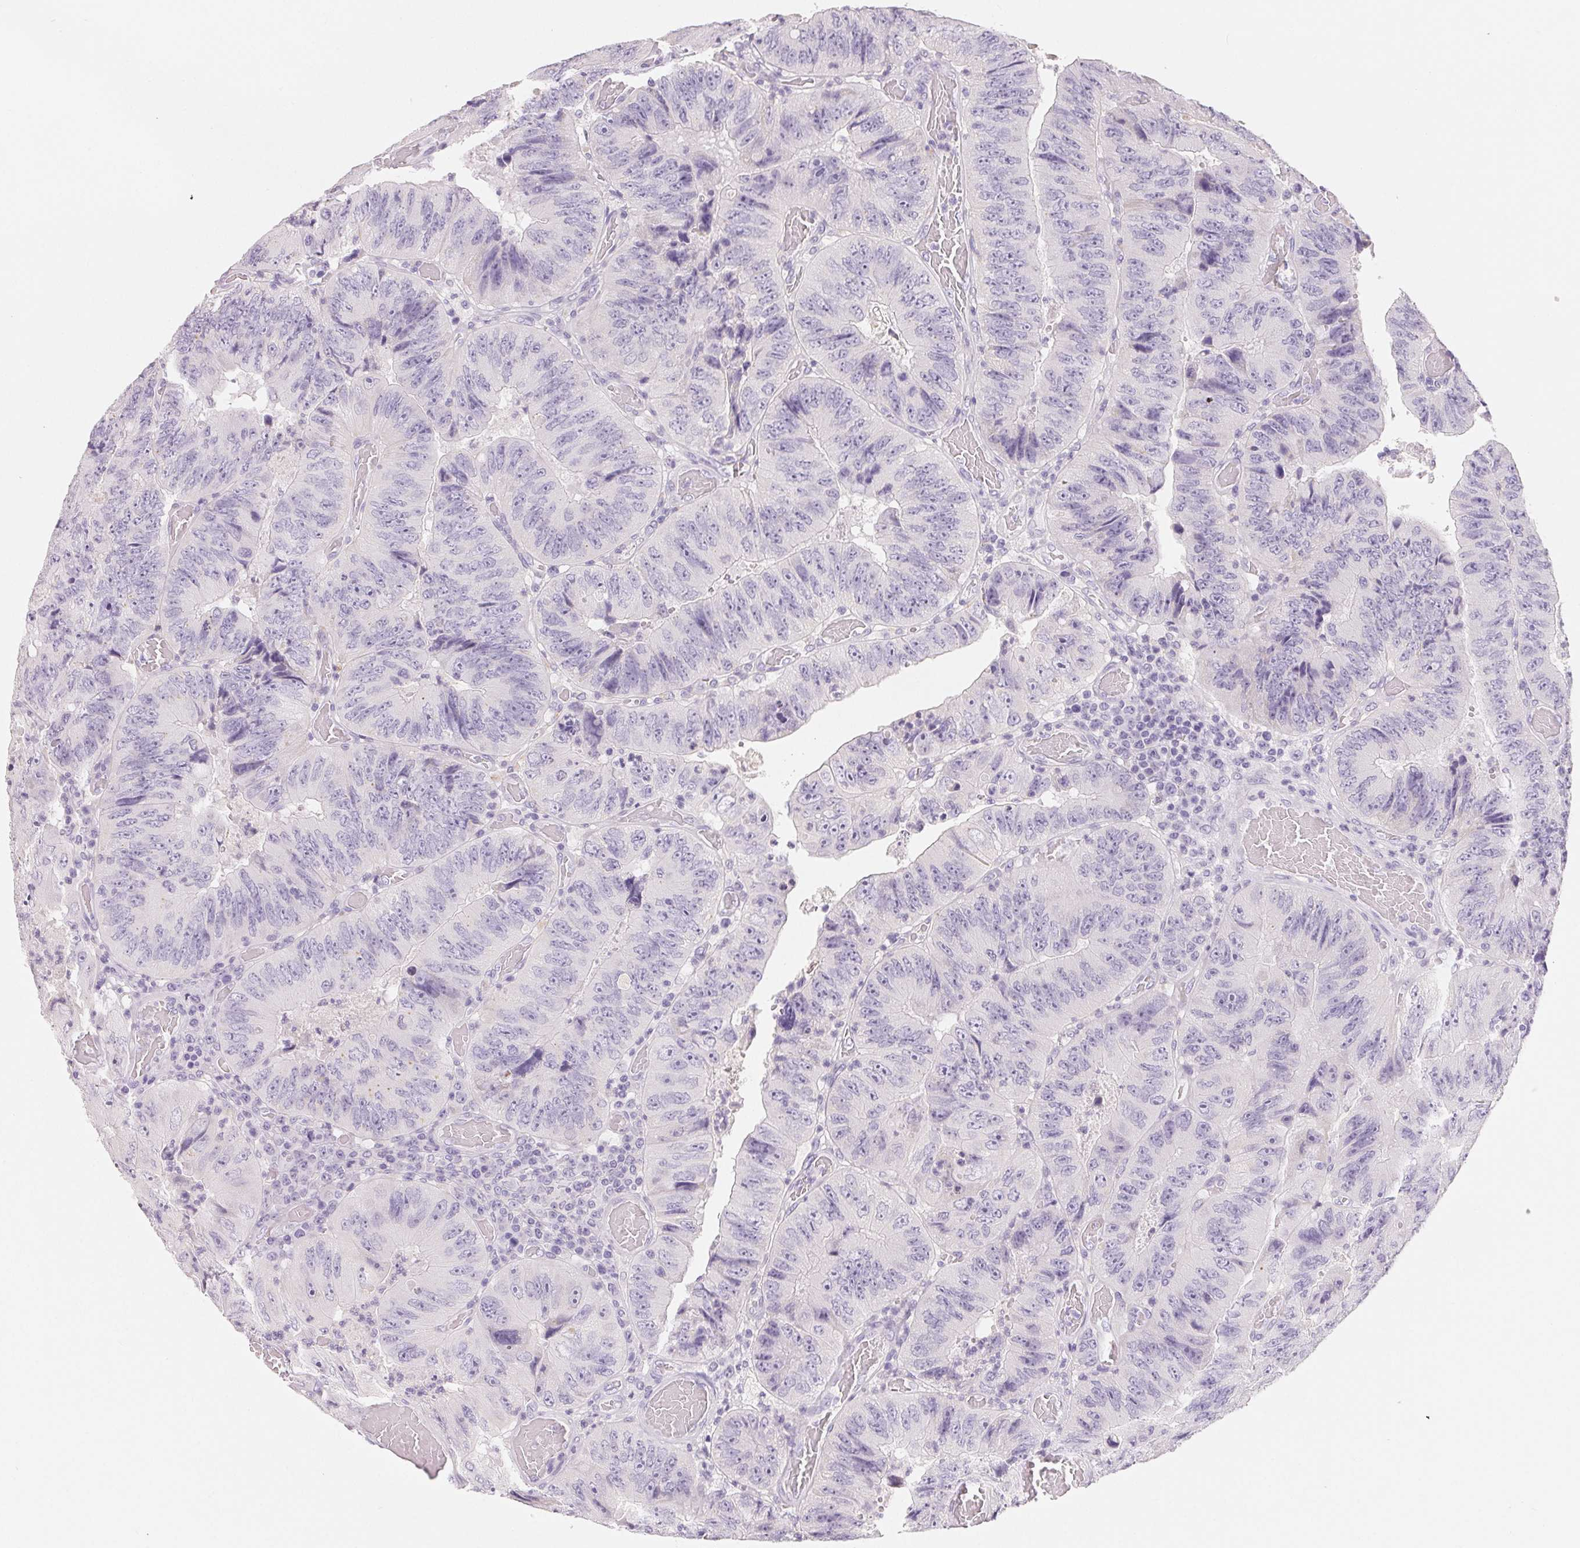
{"staining": {"intensity": "negative", "quantity": "none", "location": "none"}, "tissue": "colorectal cancer", "cell_type": "Tumor cells", "image_type": "cancer", "snomed": [{"axis": "morphology", "description": "Adenocarcinoma, NOS"}, {"axis": "topography", "description": "Colon"}], "caption": "This is an IHC histopathology image of colorectal cancer (adenocarcinoma). There is no staining in tumor cells.", "gene": "SPACA5B", "patient": {"sex": "female", "age": 84}}